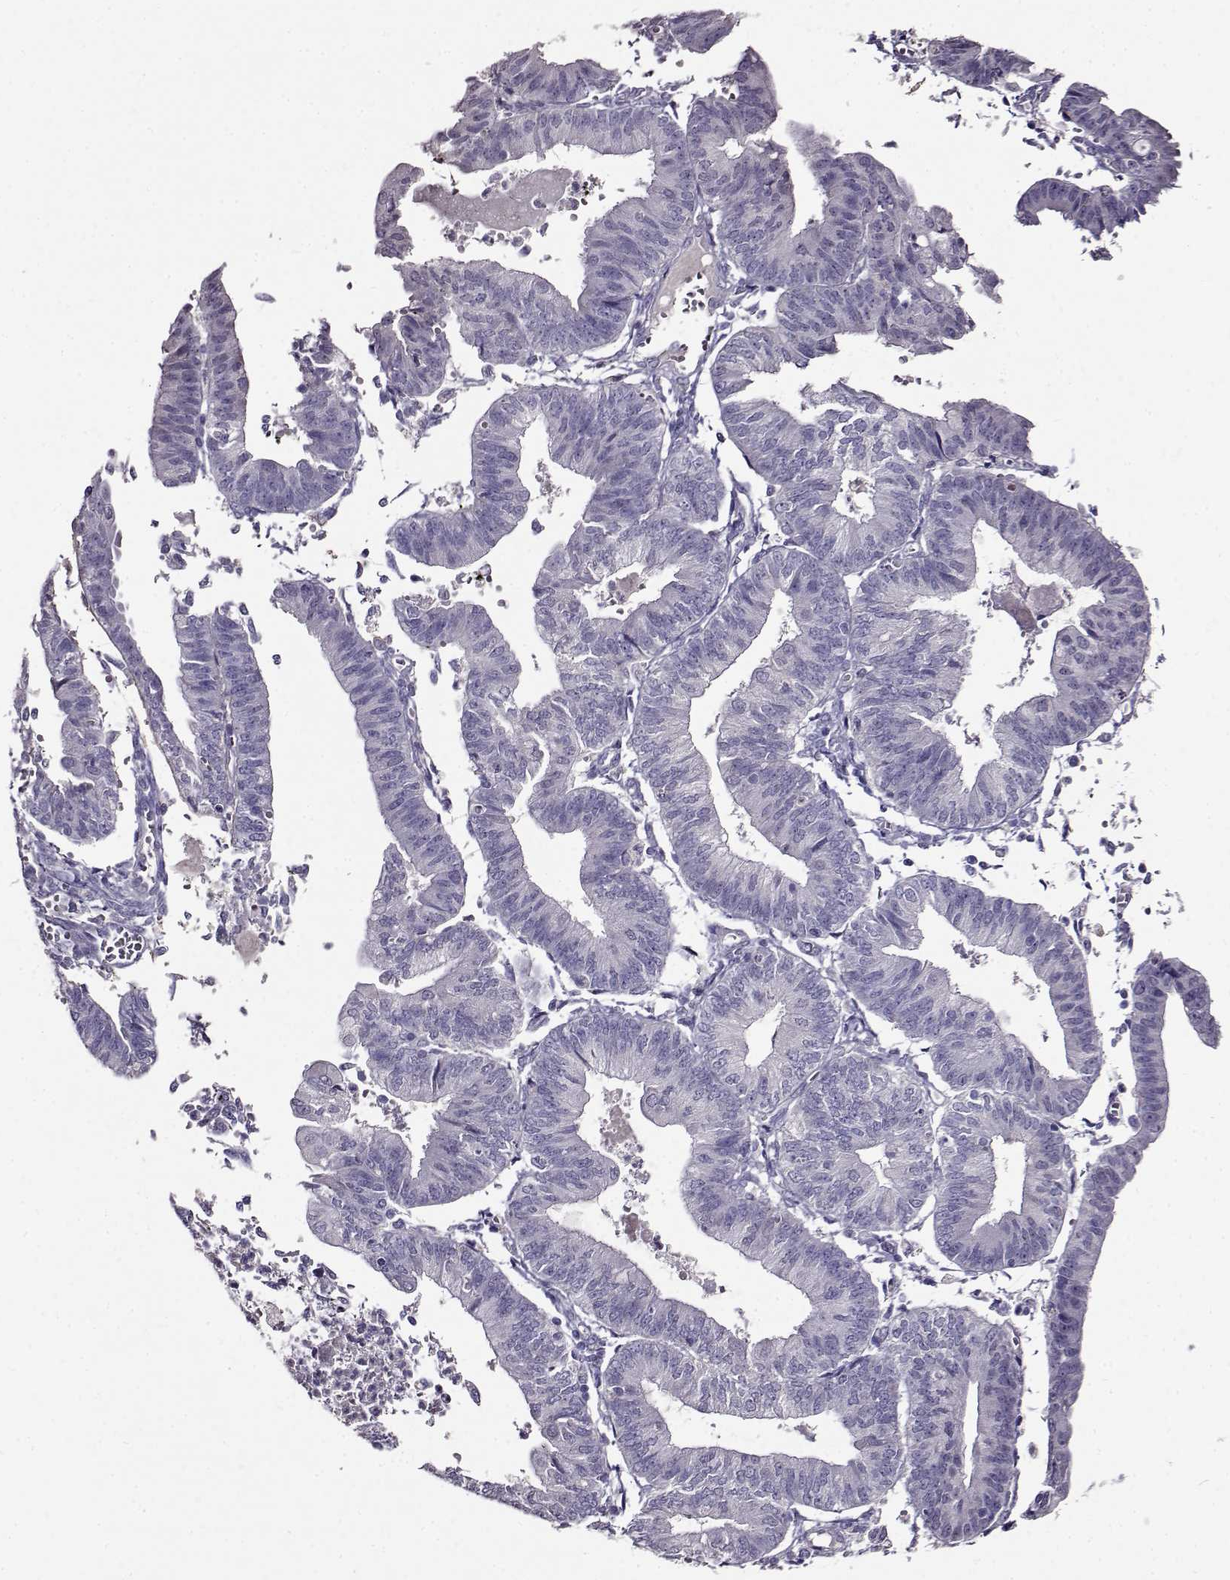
{"staining": {"intensity": "negative", "quantity": "none", "location": "none"}, "tissue": "endometrial cancer", "cell_type": "Tumor cells", "image_type": "cancer", "snomed": [{"axis": "morphology", "description": "Adenocarcinoma, NOS"}, {"axis": "topography", "description": "Endometrium"}], "caption": "A photomicrograph of endometrial adenocarcinoma stained for a protein demonstrates no brown staining in tumor cells. (DAB IHC visualized using brightfield microscopy, high magnification).", "gene": "PAEP", "patient": {"sex": "female", "age": 65}}